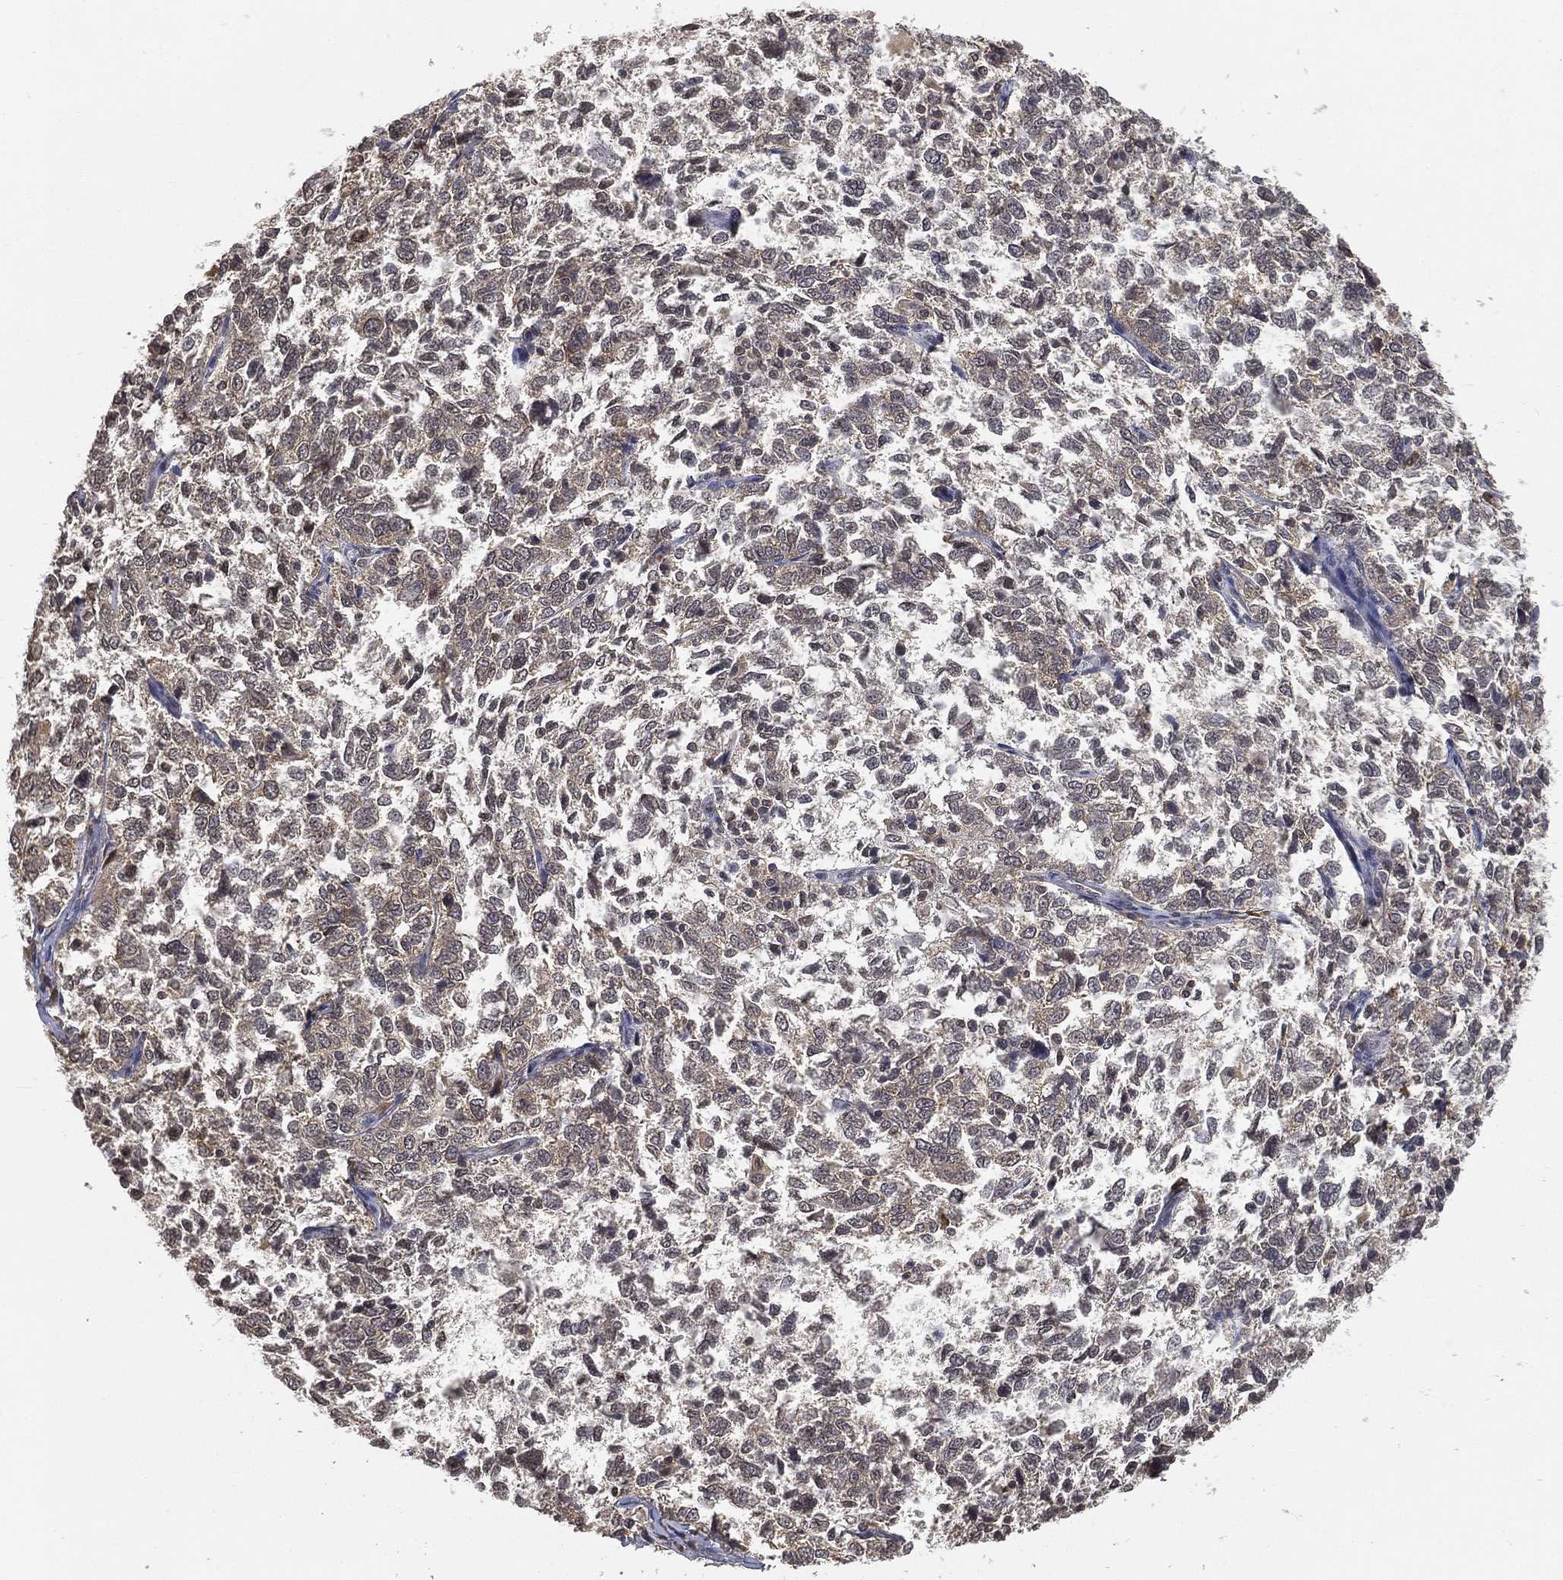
{"staining": {"intensity": "weak", "quantity": "<25%", "location": "cytoplasmic/membranous"}, "tissue": "ovarian cancer", "cell_type": "Tumor cells", "image_type": "cancer", "snomed": [{"axis": "morphology", "description": "Cystadenocarcinoma, serous, NOS"}, {"axis": "topography", "description": "Ovary"}], "caption": "The immunohistochemistry micrograph has no significant expression in tumor cells of serous cystadenocarcinoma (ovarian) tissue.", "gene": "UBA5", "patient": {"sex": "female", "age": 71}}